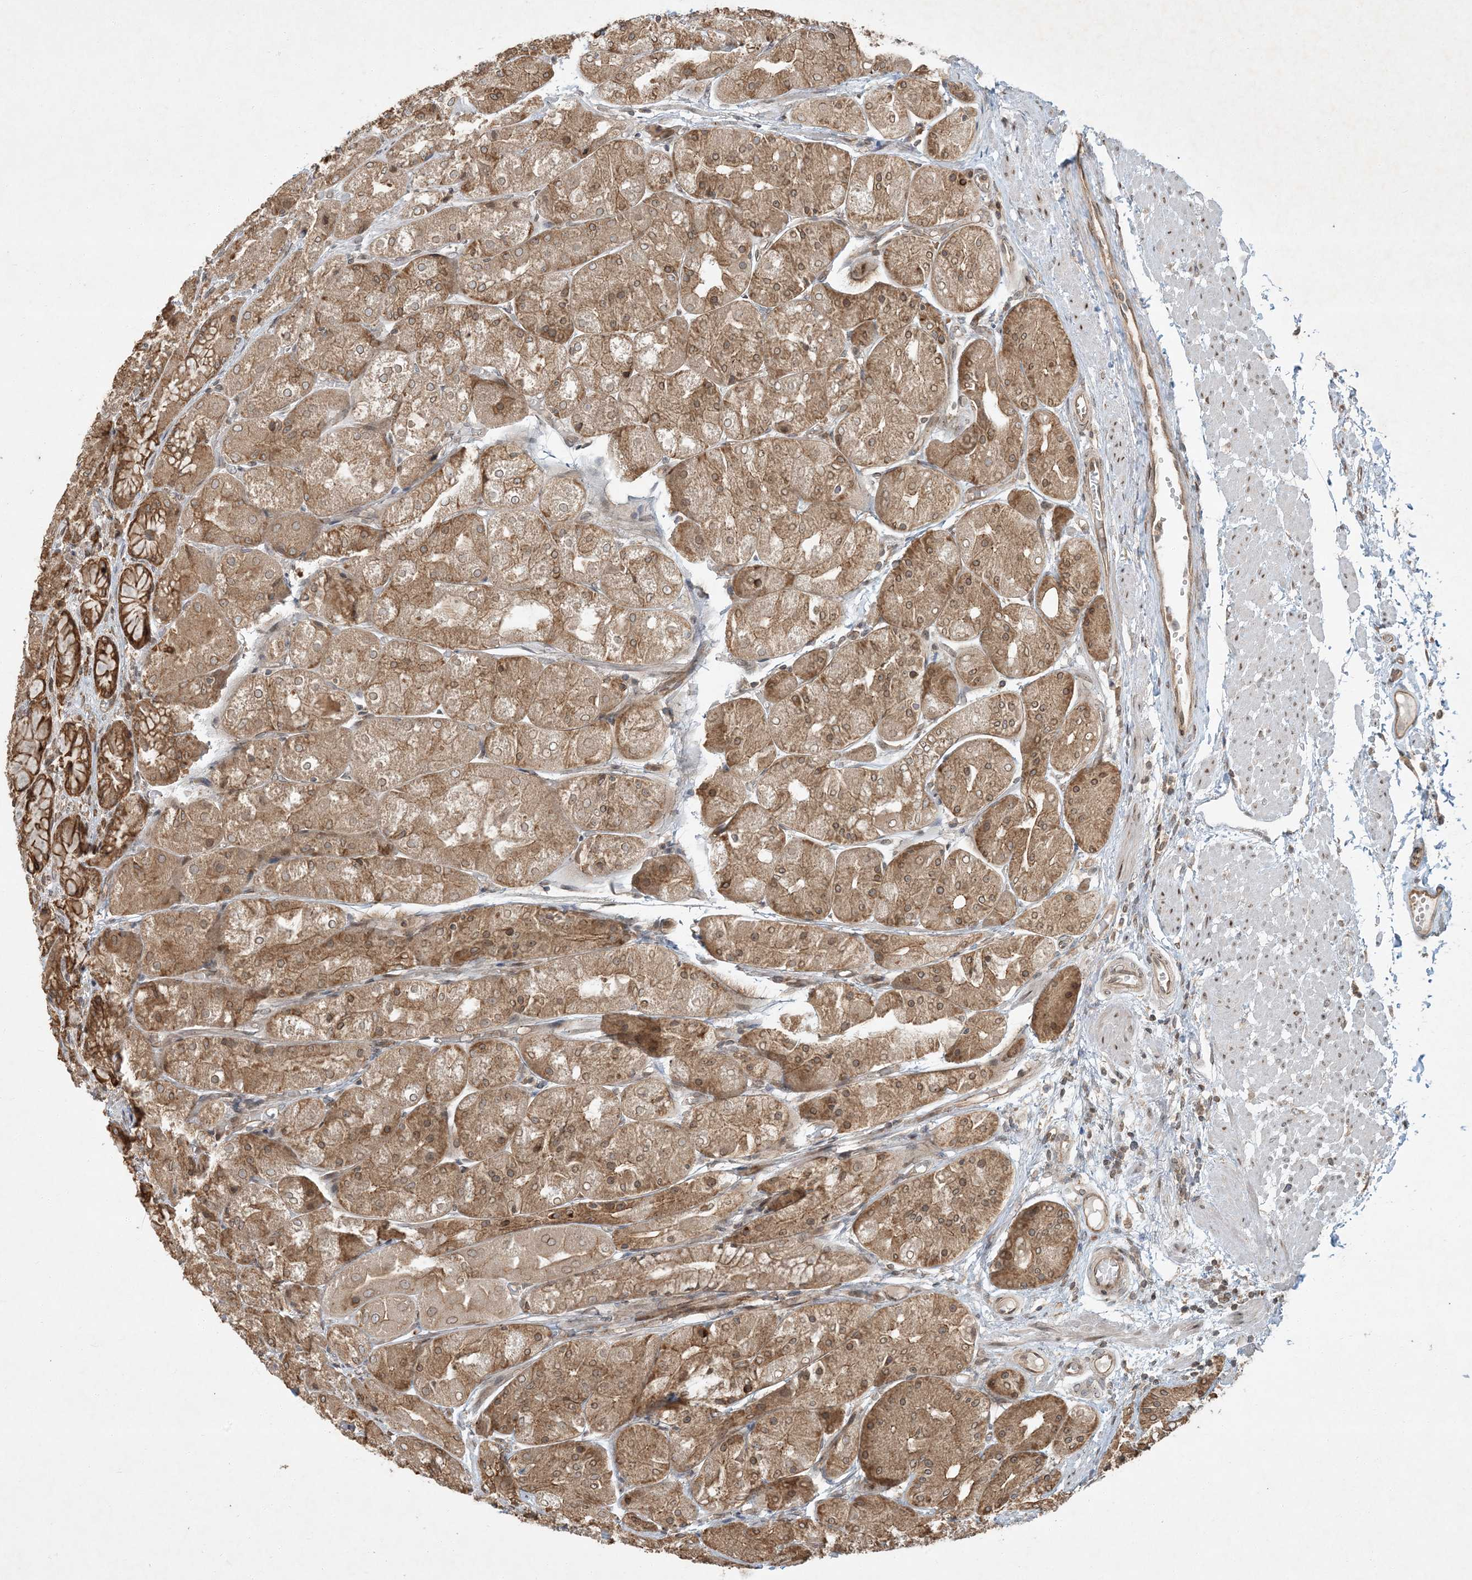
{"staining": {"intensity": "moderate", "quantity": ">75%", "location": "cytoplasmic/membranous"}, "tissue": "stomach", "cell_type": "Glandular cells", "image_type": "normal", "snomed": [{"axis": "morphology", "description": "Normal tissue, NOS"}, {"axis": "topography", "description": "Stomach, upper"}], "caption": "This histopathology image exhibits IHC staining of benign stomach, with medium moderate cytoplasmic/membranous expression in approximately >75% of glandular cells.", "gene": "COMMD8", "patient": {"sex": "male", "age": 72}}